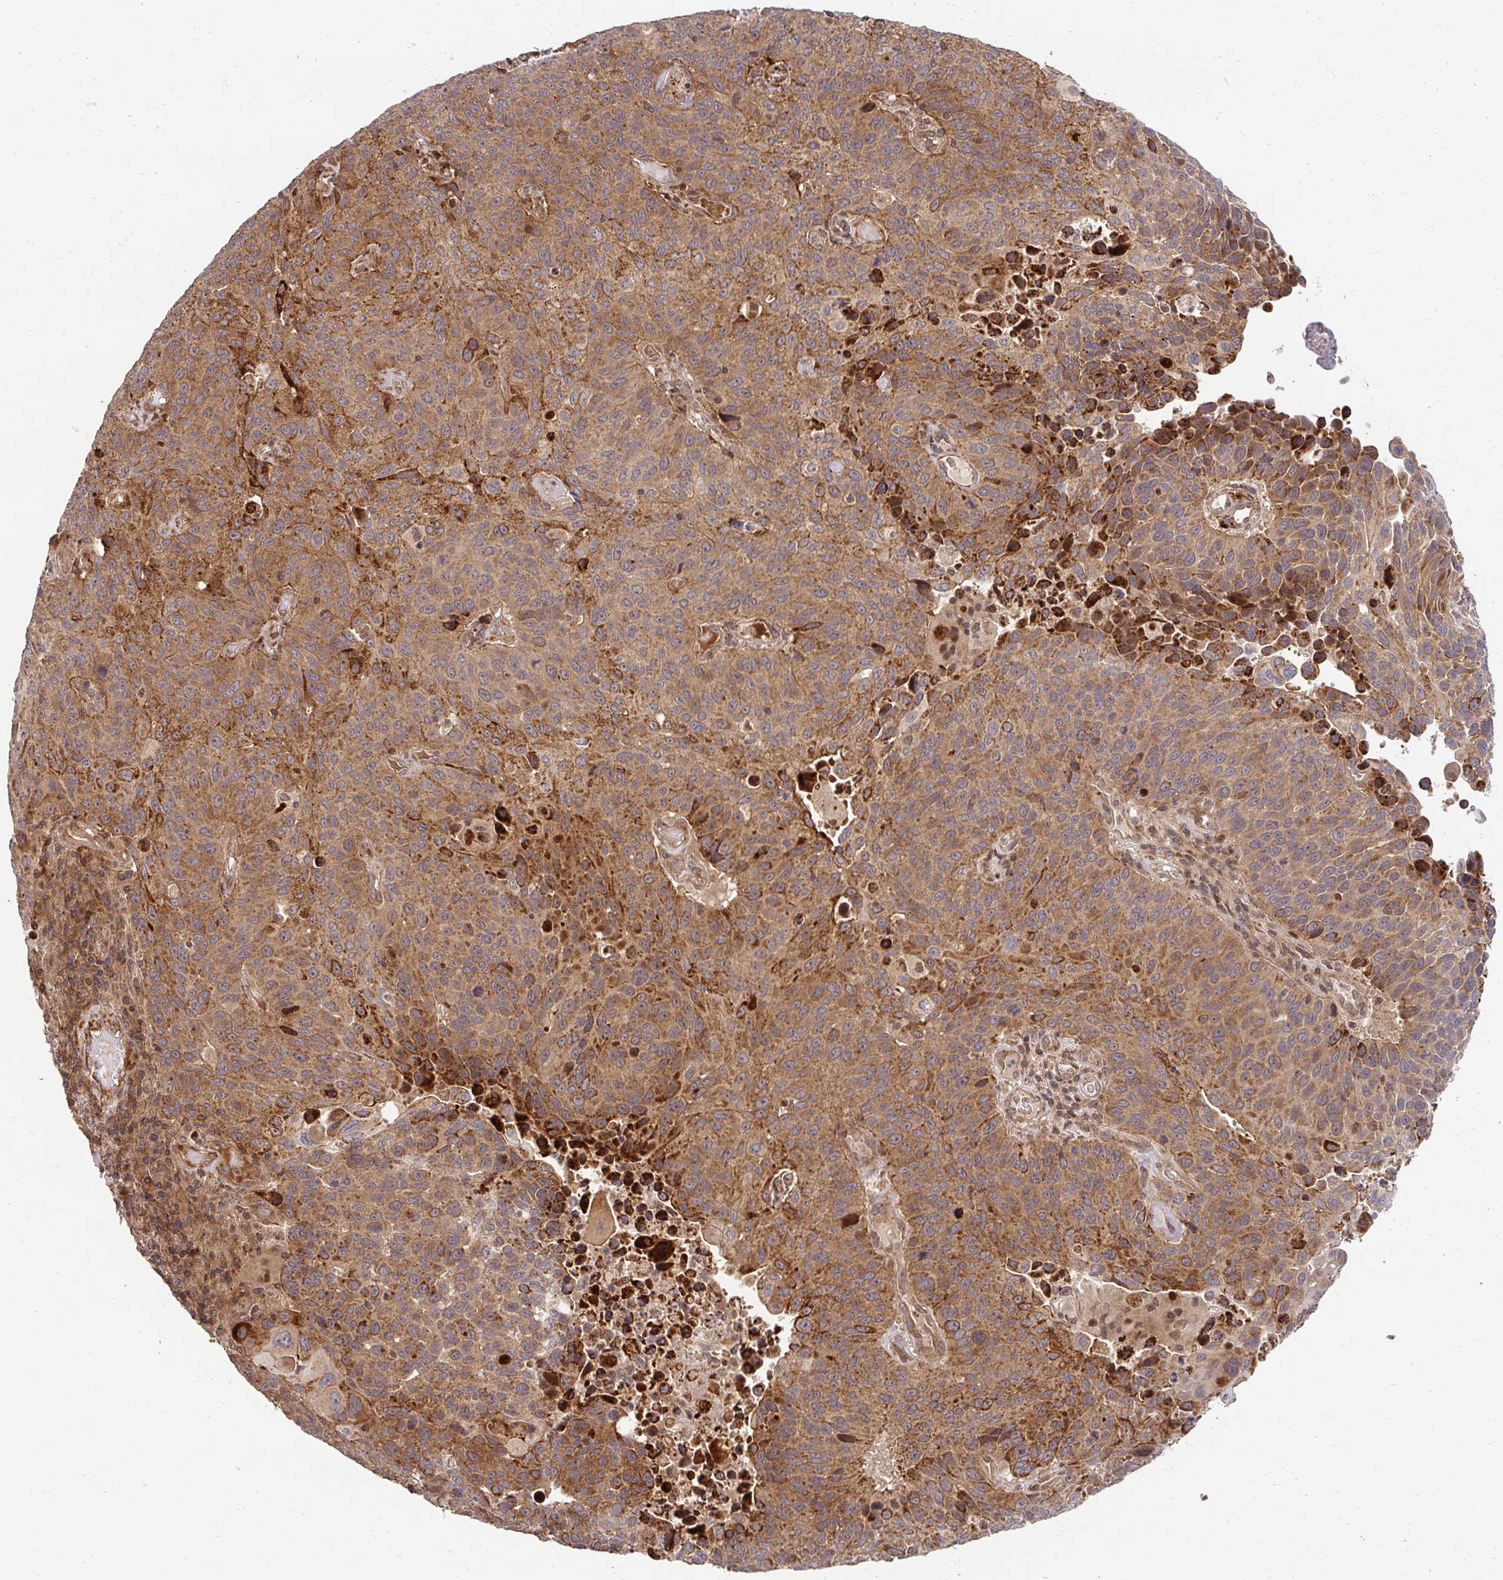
{"staining": {"intensity": "moderate", "quantity": "25%-75%", "location": "cytoplasmic/membranous"}, "tissue": "lung cancer", "cell_type": "Tumor cells", "image_type": "cancer", "snomed": [{"axis": "morphology", "description": "Squamous cell carcinoma, NOS"}, {"axis": "topography", "description": "Lung"}], "caption": "Immunohistochemistry (IHC) (DAB (3,3'-diaminobenzidine)) staining of lung squamous cell carcinoma demonstrates moderate cytoplasmic/membranous protein positivity in approximately 25%-75% of tumor cells. Nuclei are stained in blue.", "gene": "PSMA4", "patient": {"sex": "male", "age": 68}}